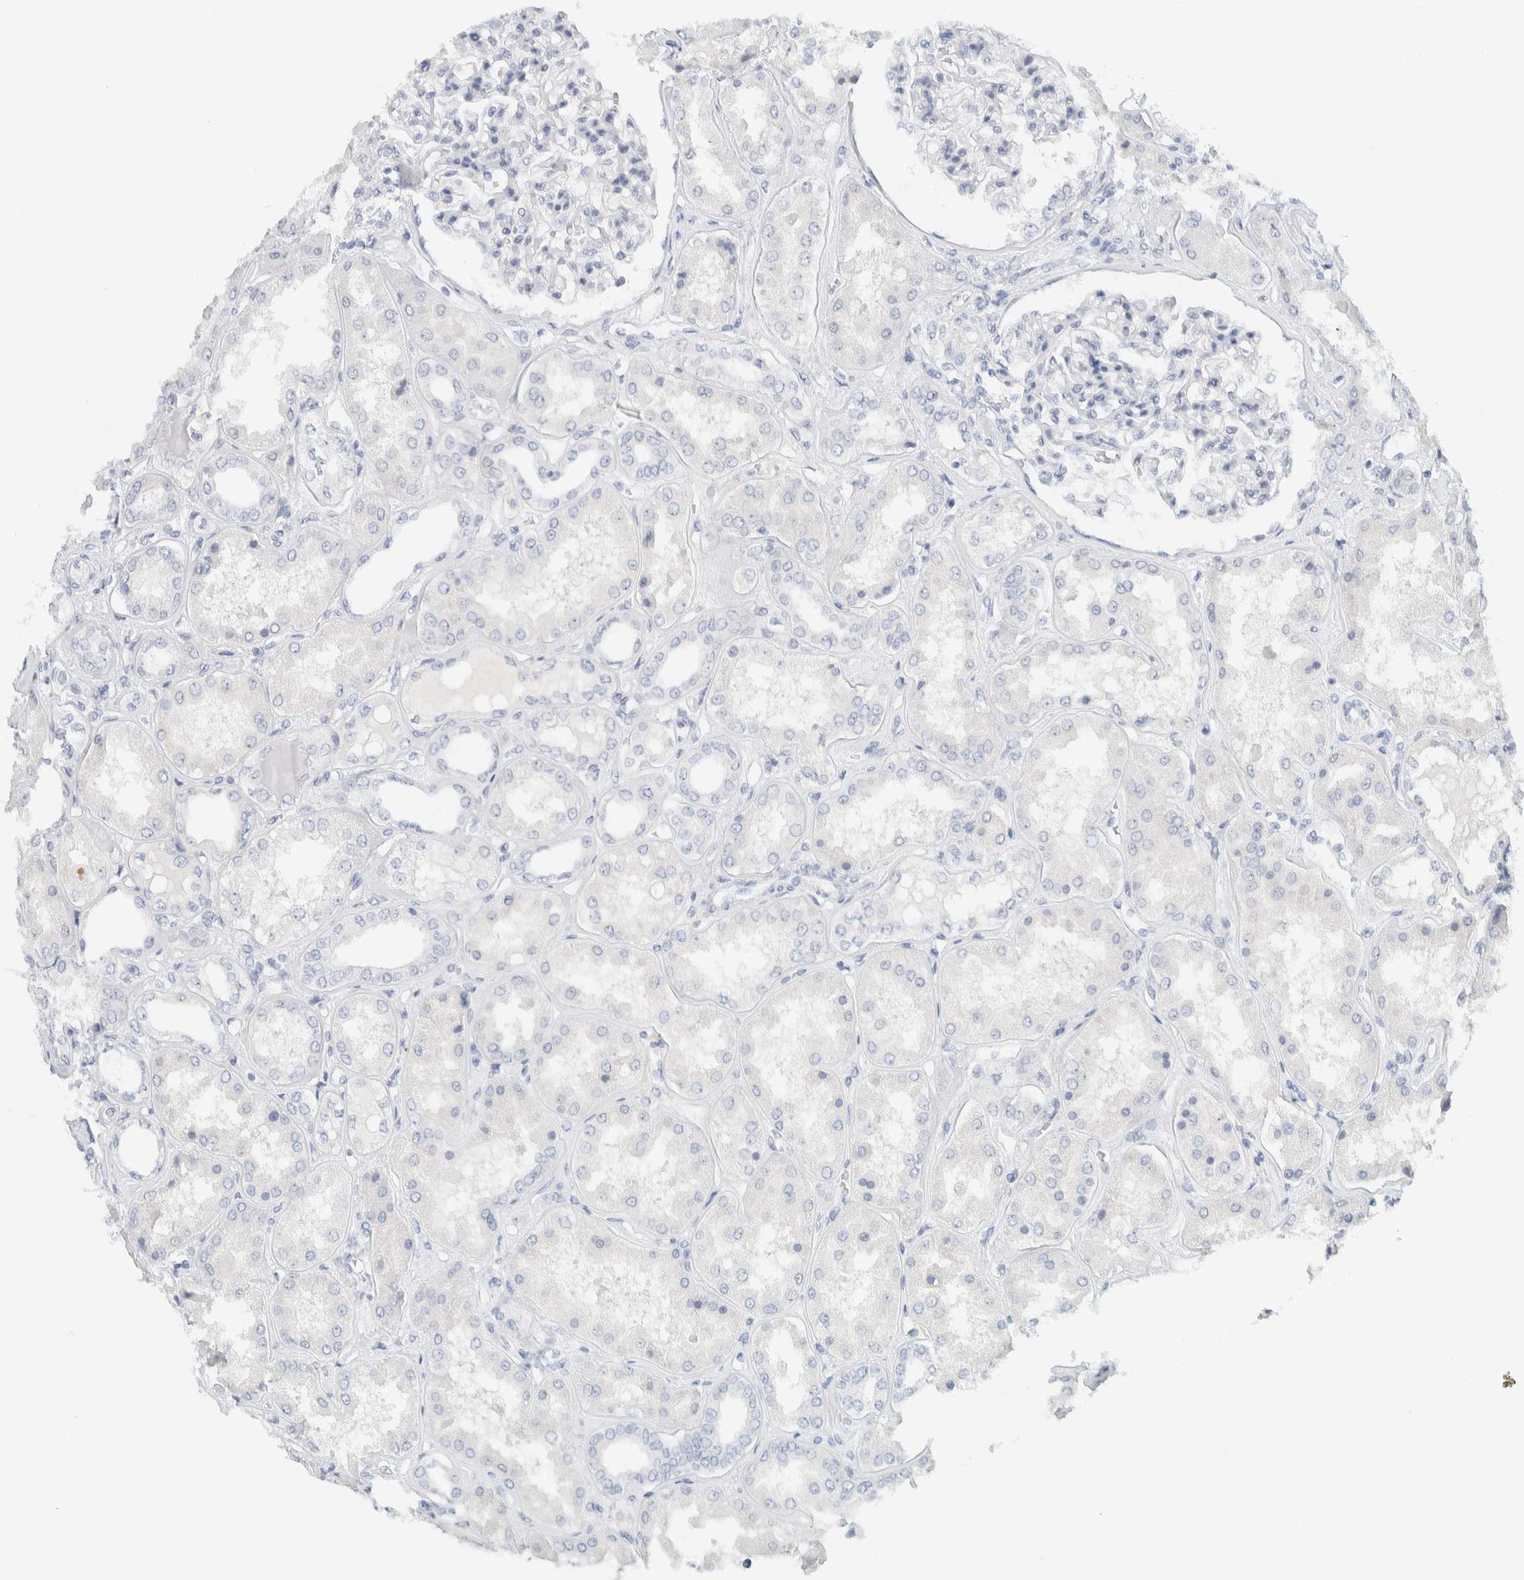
{"staining": {"intensity": "negative", "quantity": "none", "location": "none"}, "tissue": "kidney", "cell_type": "Cells in glomeruli", "image_type": "normal", "snomed": [{"axis": "morphology", "description": "Normal tissue, NOS"}, {"axis": "topography", "description": "Kidney"}], "caption": "Kidney stained for a protein using IHC shows no expression cells in glomeruli.", "gene": "ALOX12B", "patient": {"sex": "female", "age": 56}}